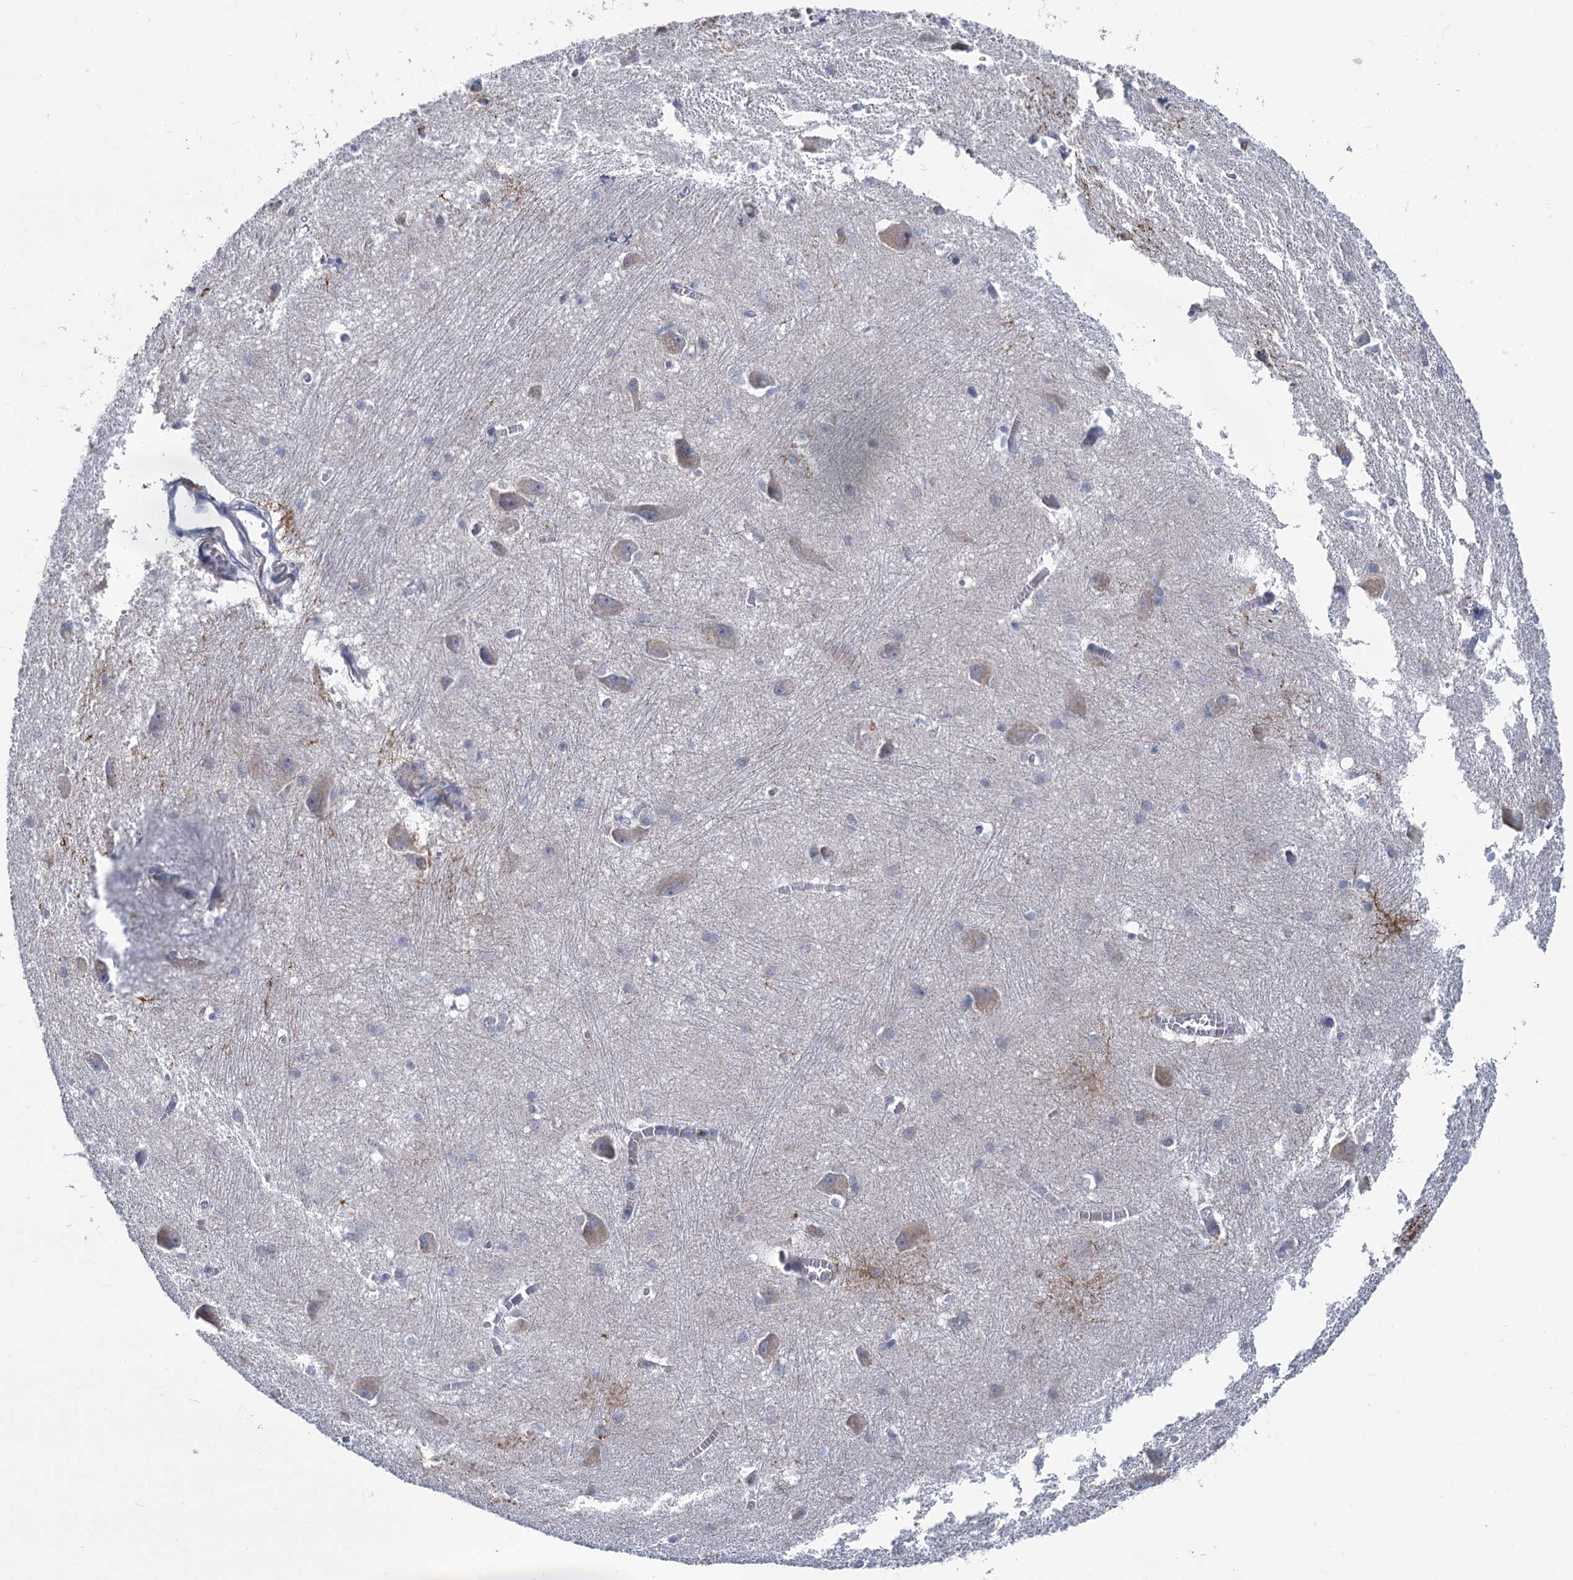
{"staining": {"intensity": "negative", "quantity": "none", "location": "none"}, "tissue": "caudate", "cell_type": "Glial cells", "image_type": "normal", "snomed": [{"axis": "morphology", "description": "Normal tissue, NOS"}, {"axis": "topography", "description": "Lateral ventricle wall"}], "caption": "High magnification brightfield microscopy of benign caudate stained with DAB (3,3'-diaminobenzidine) (brown) and counterstained with hematoxylin (blue): glial cells show no significant positivity.", "gene": "PRSS35", "patient": {"sex": "male", "age": 37}}